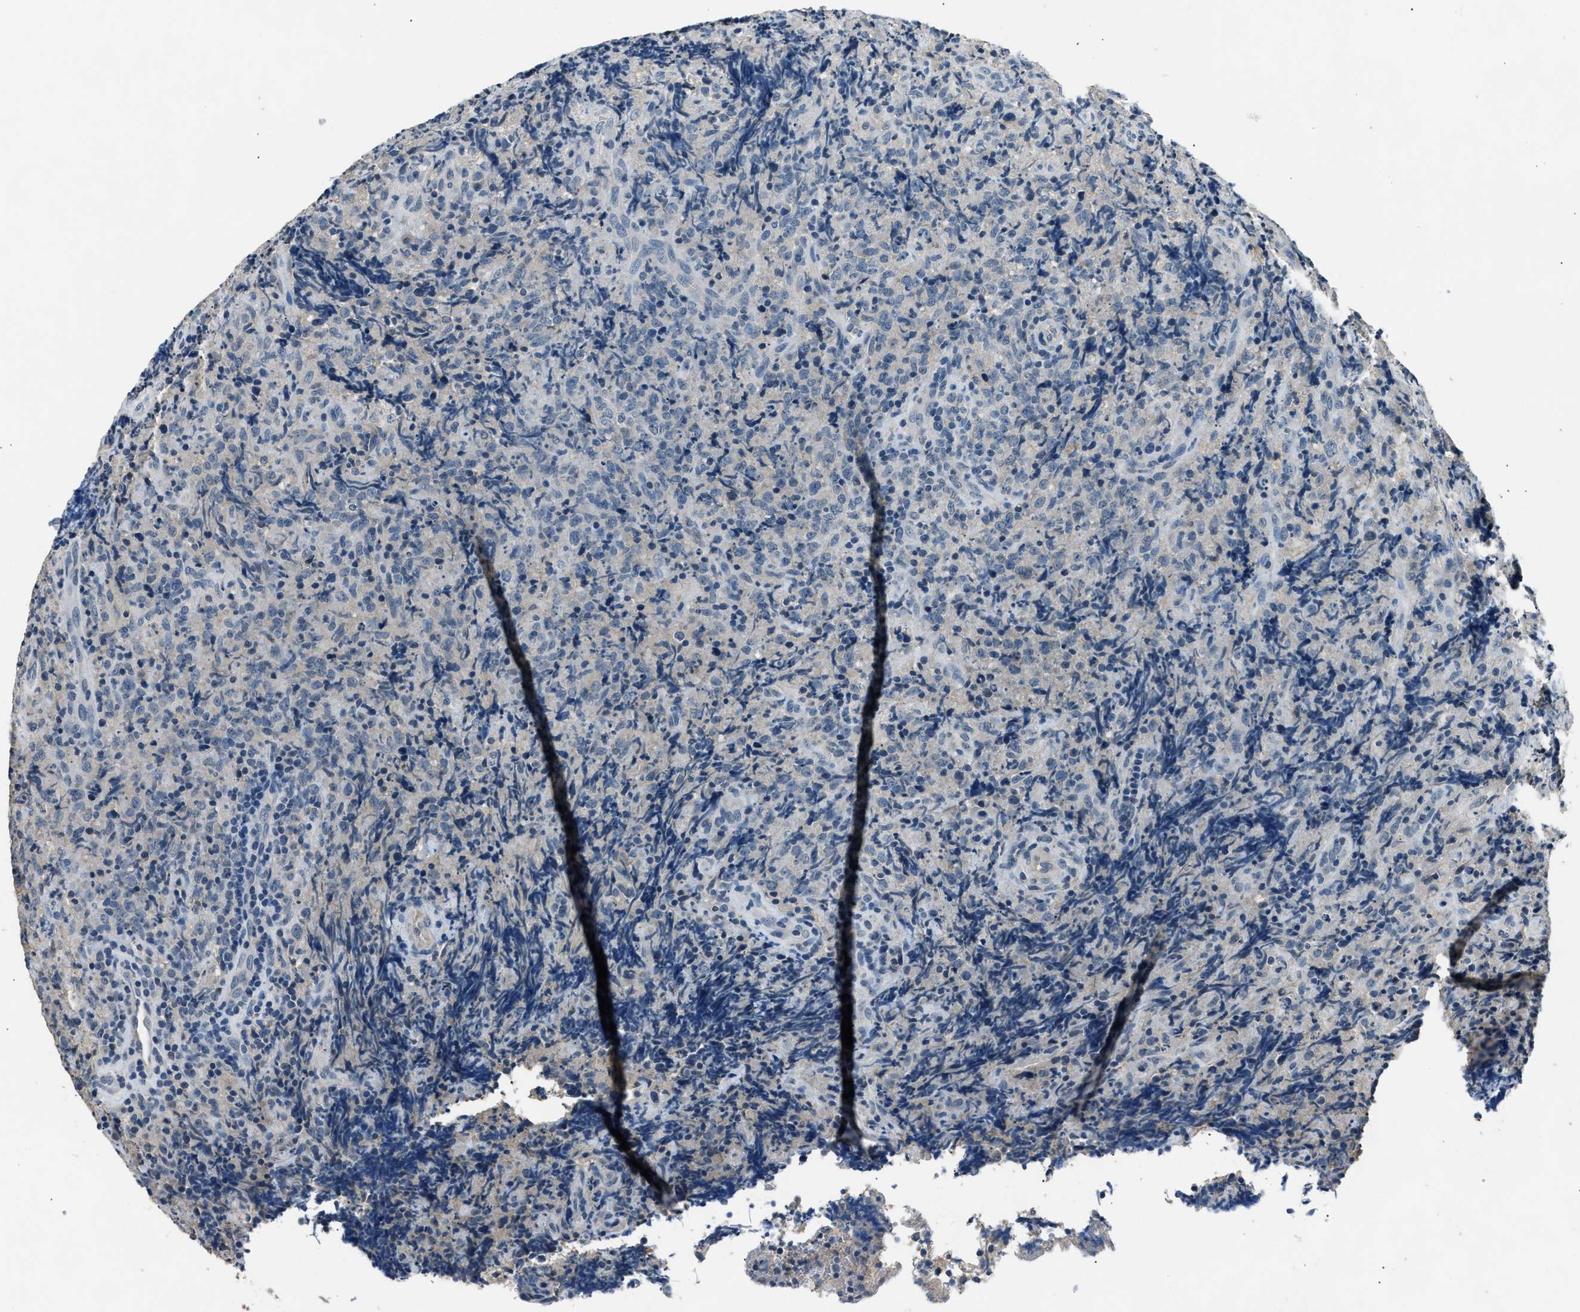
{"staining": {"intensity": "negative", "quantity": "none", "location": "none"}, "tissue": "lymphoma", "cell_type": "Tumor cells", "image_type": "cancer", "snomed": [{"axis": "morphology", "description": "Malignant lymphoma, non-Hodgkin's type, High grade"}, {"axis": "topography", "description": "Tonsil"}], "caption": "This image is of lymphoma stained with IHC to label a protein in brown with the nuclei are counter-stained blue. There is no expression in tumor cells.", "gene": "INHA", "patient": {"sex": "female", "age": 36}}